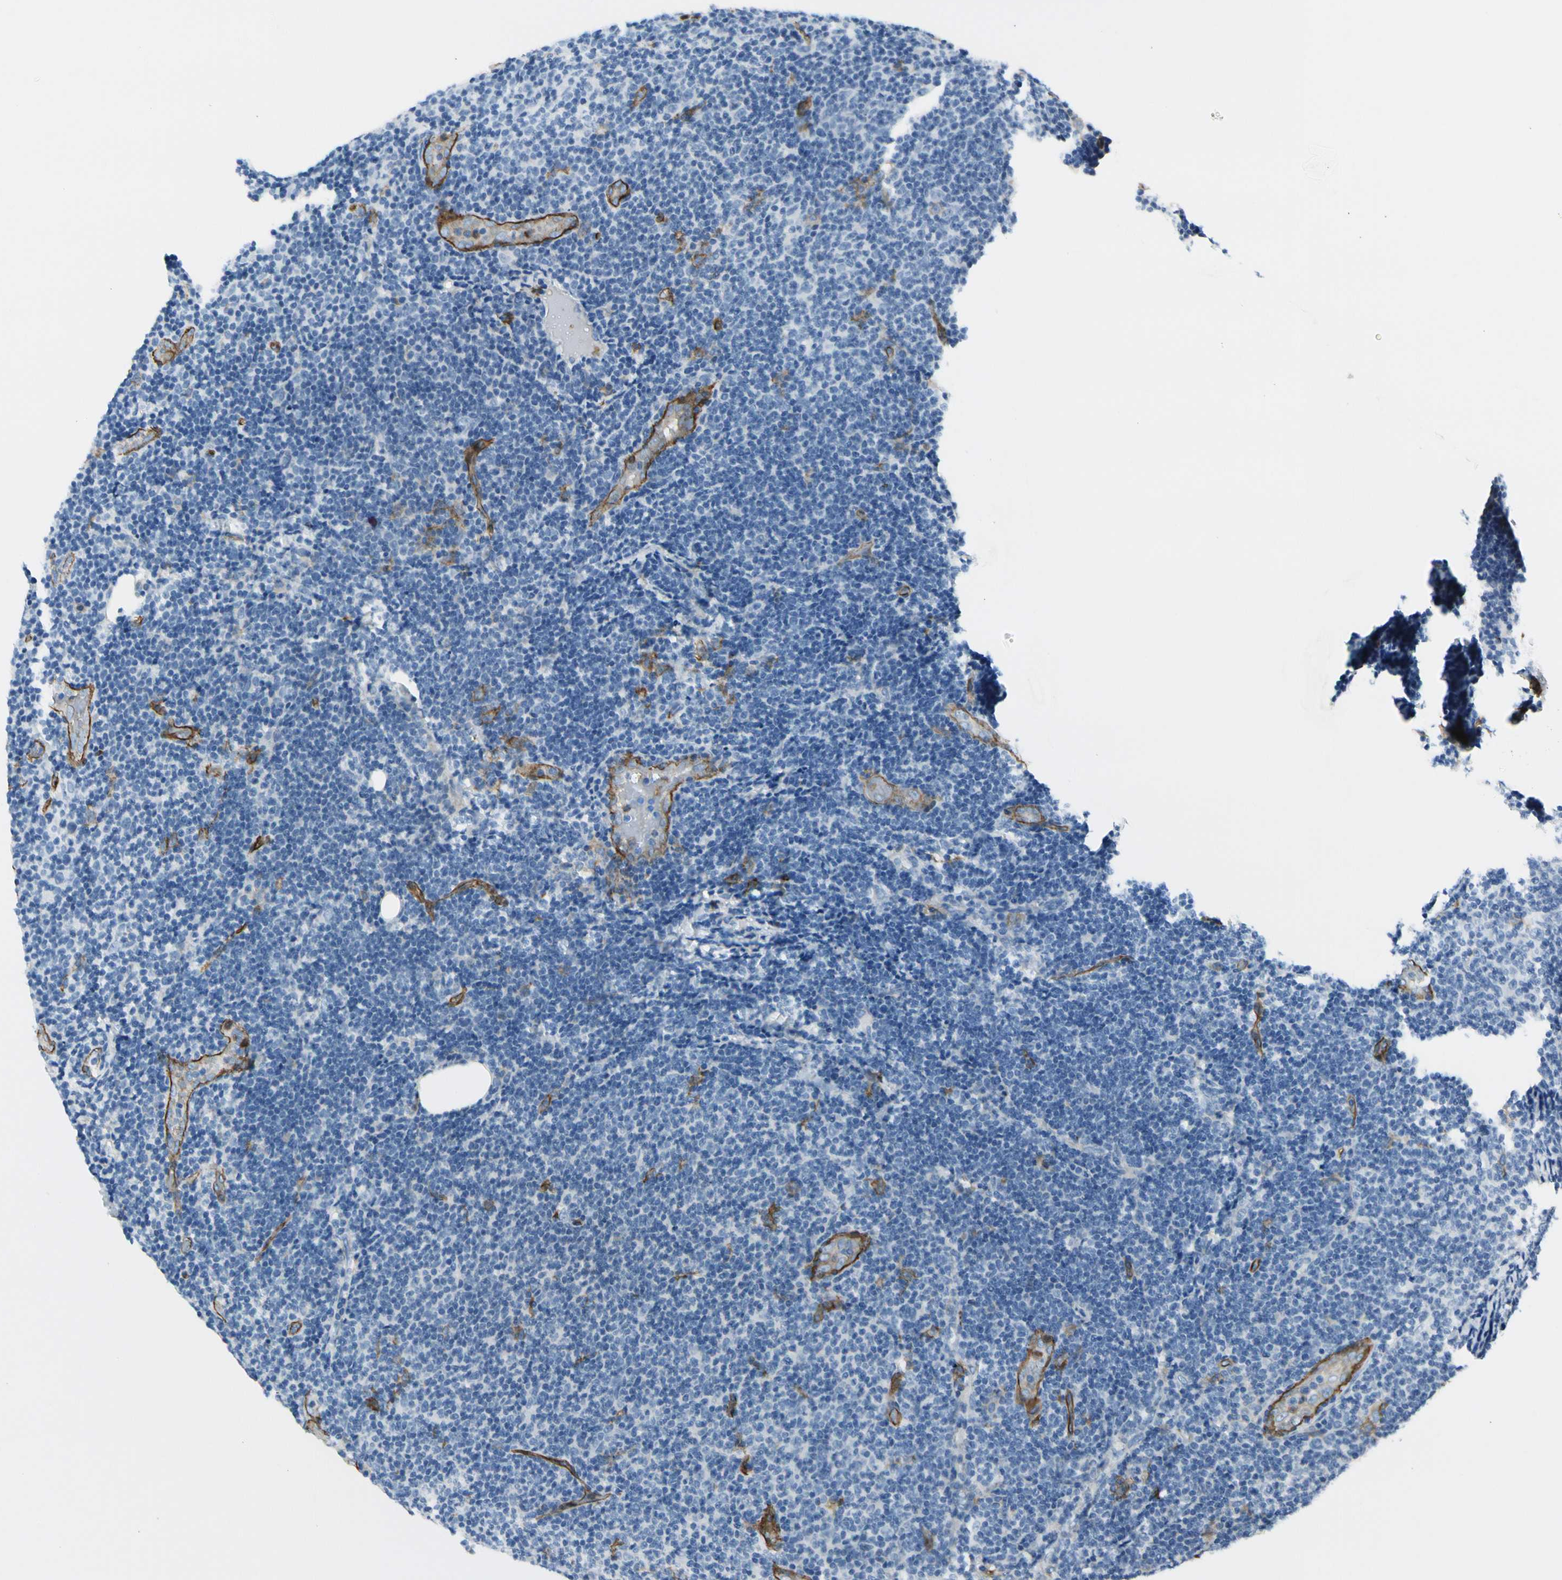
{"staining": {"intensity": "negative", "quantity": "none", "location": "none"}, "tissue": "lymphoma", "cell_type": "Tumor cells", "image_type": "cancer", "snomed": [{"axis": "morphology", "description": "Malignant lymphoma, non-Hodgkin's type, Low grade"}, {"axis": "topography", "description": "Lymph node"}], "caption": "High magnification brightfield microscopy of lymphoma stained with DAB (brown) and counterstained with hematoxylin (blue): tumor cells show no significant expression. (DAB (3,3'-diaminobenzidine) immunohistochemistry visualized using brightfield microscopy, high magnification).", "gene": "CD93", "patient": {"sex": "male", "age": 83}}